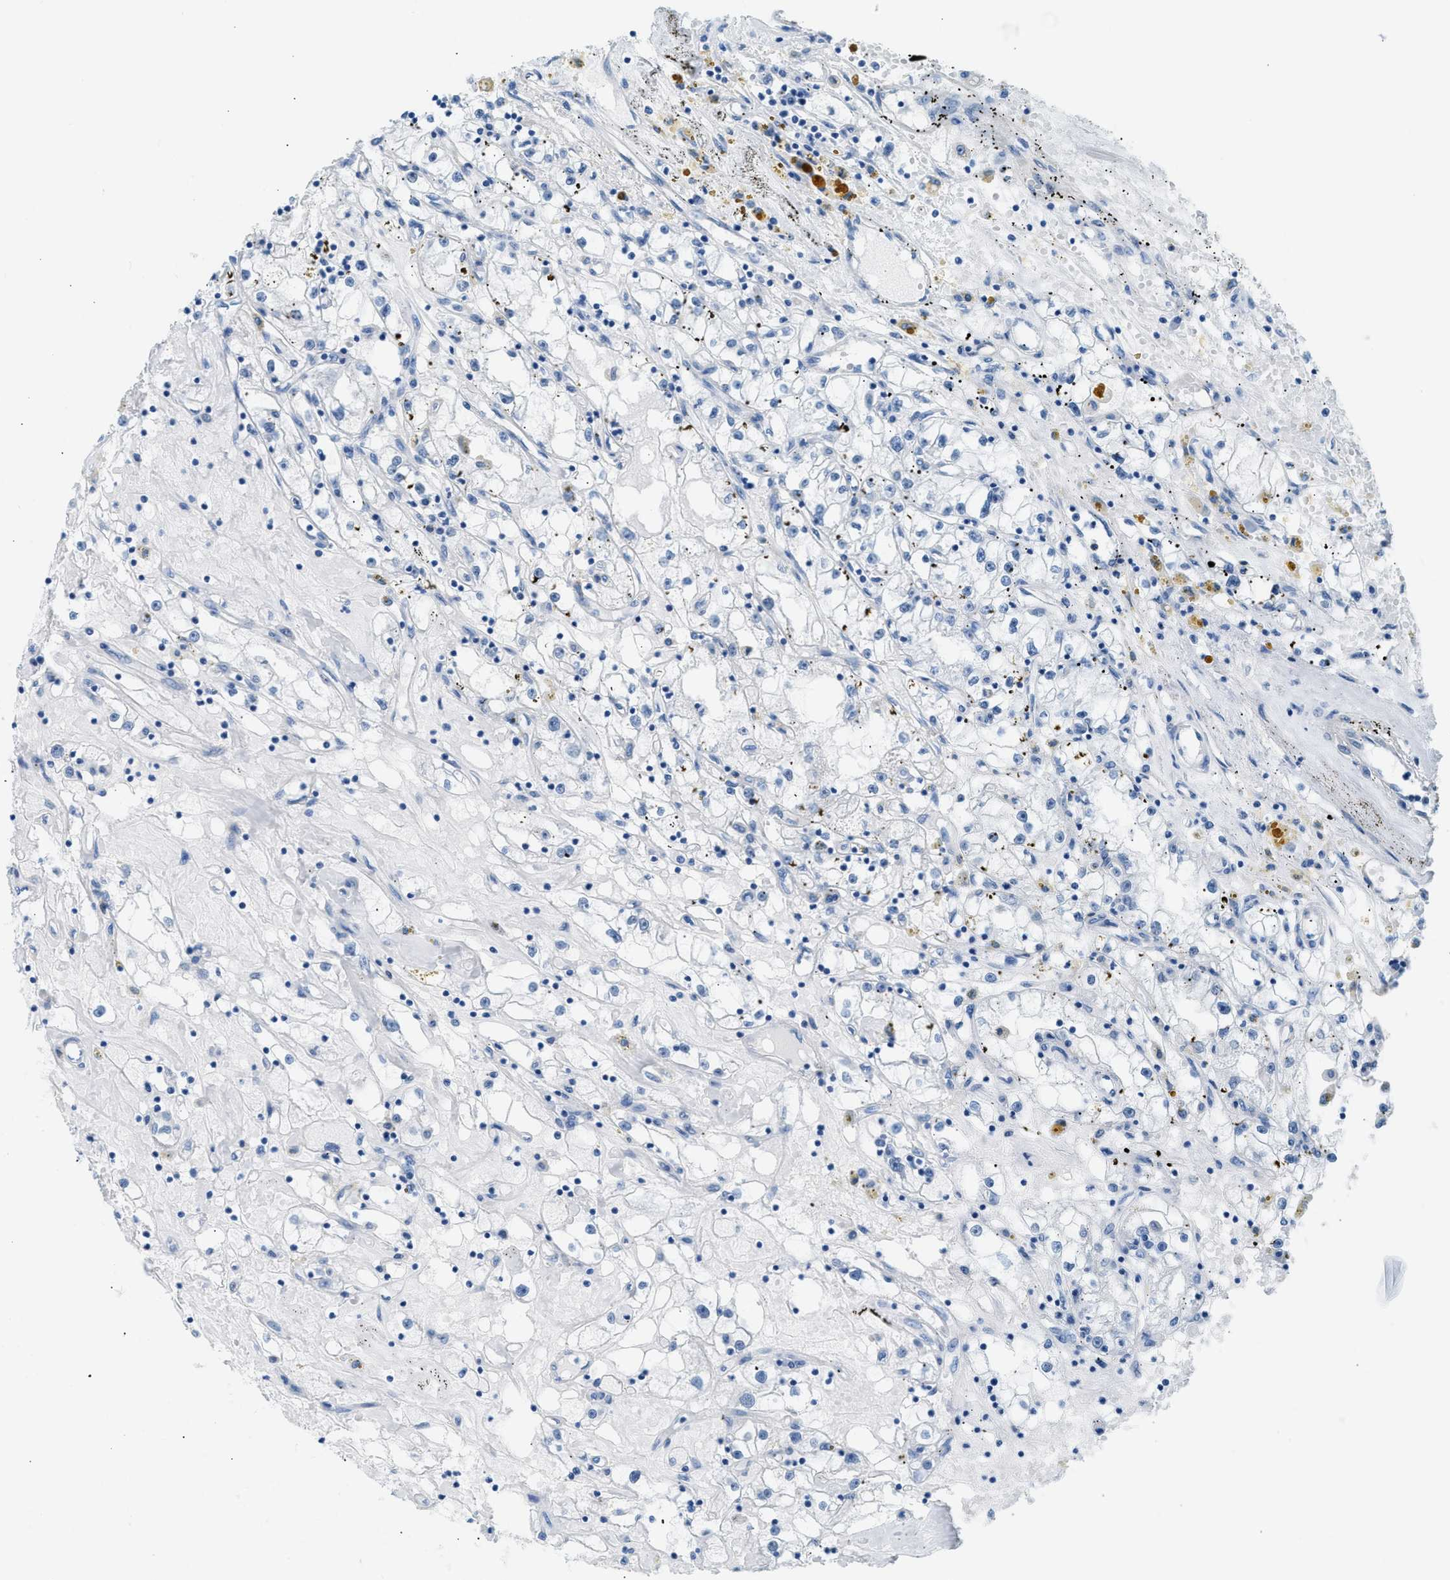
{"staining": {"intensity": "negative", "quantity": "none", "location": "none"}, "tissue": "renal cancer", "cell_type": "Tumor cells", "image_type": "cancer", "snomed": [{"axis": "morphology", "description": "Adenocarcinoma, NOS"}, {"axis": "topography", "description": "Kidney"}], "caption": "A histopathology image of renal cancer (adenocarcinoma) stained for a protein exhibits no brown staining in tumor cells.", "gene": "SPAM1", "patient": {"sex": "male", "age": 56}}